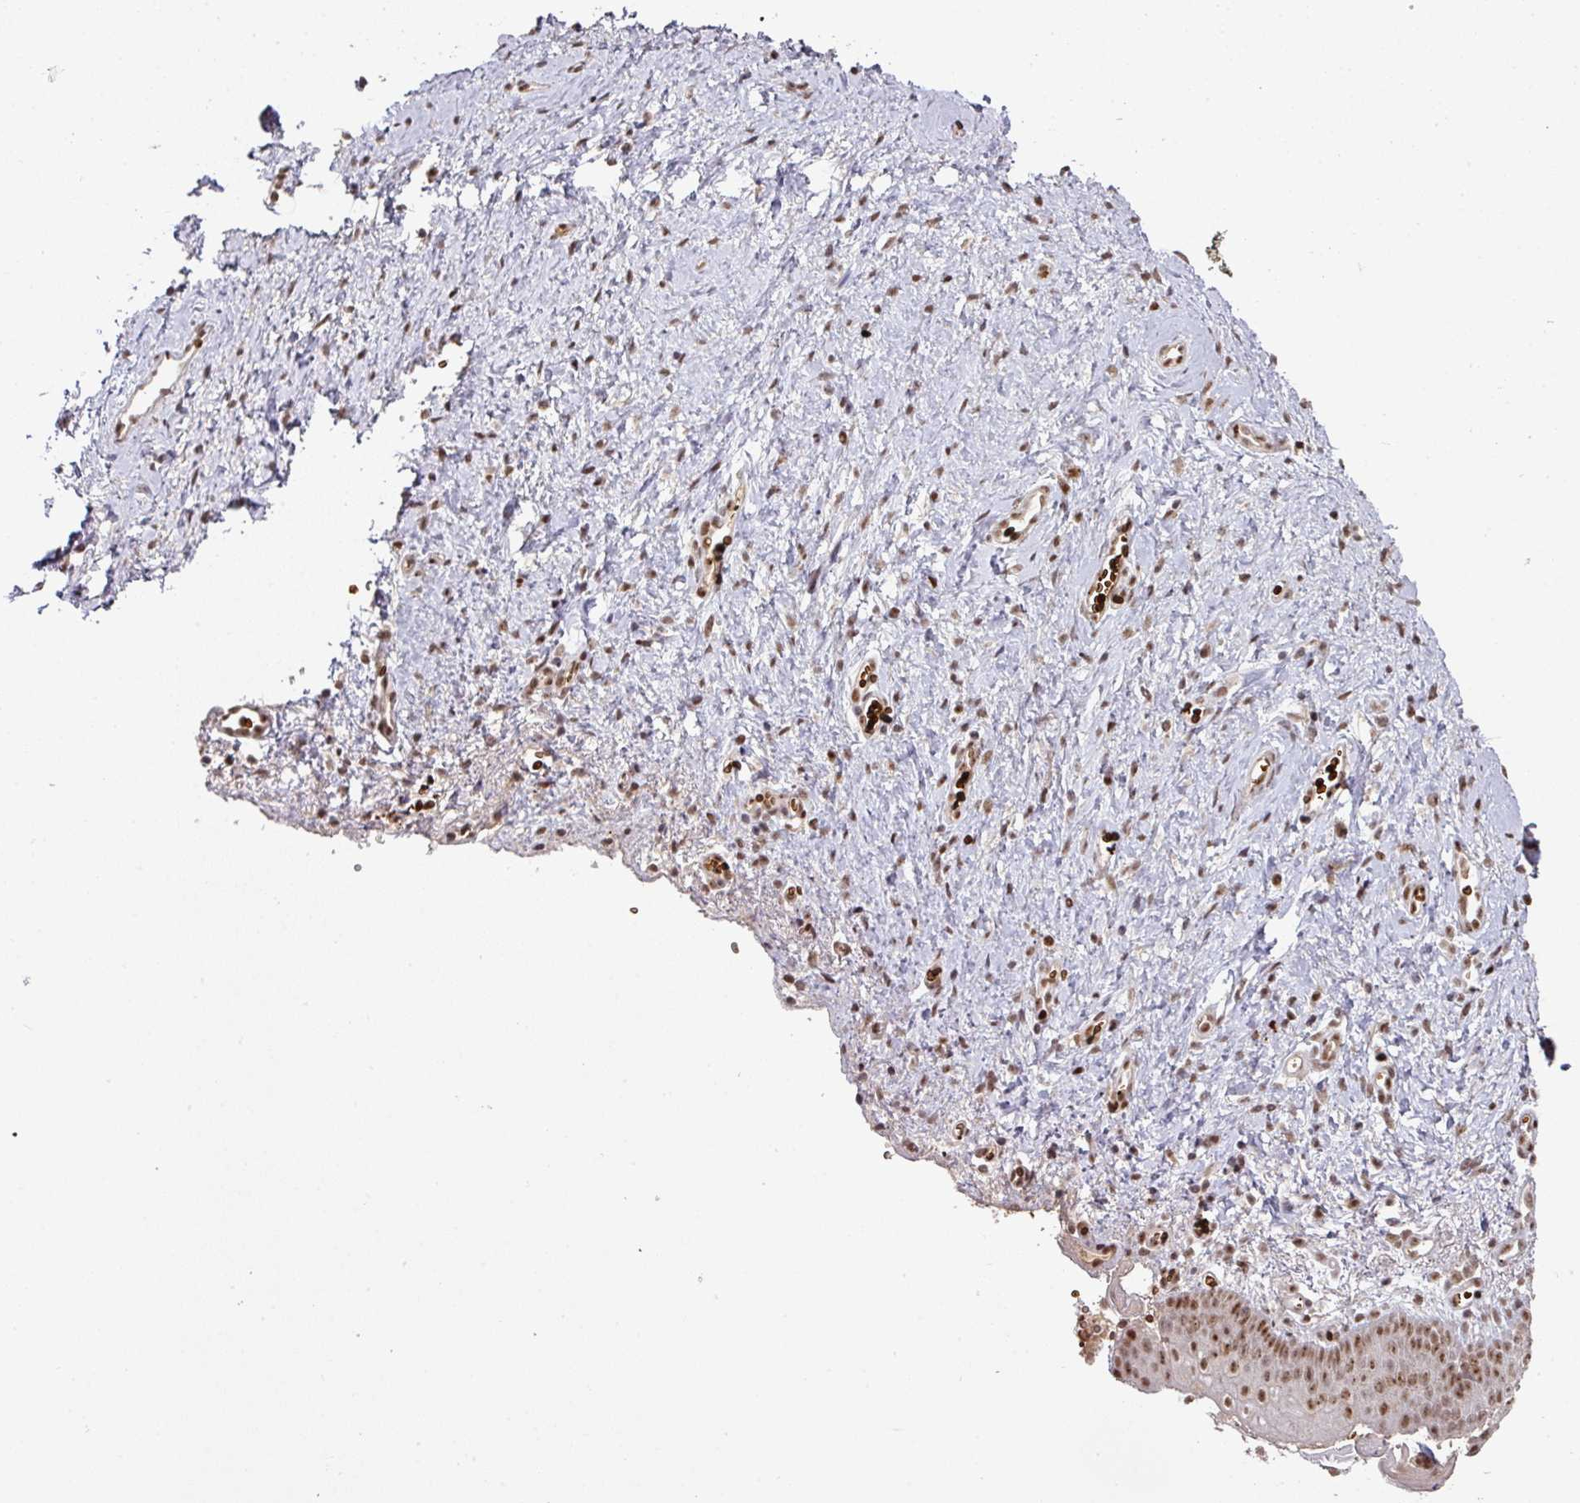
{"staining": {"intensity": "moderate", "quantity": ">75%", "location": "cytoplasmic/membranous,nuclear"}, "tissue": "vagina", "cell_type": "Squamous epithelial cells", "image_type": "normal", "snomed": [{"axis": "morphology", "description": "Normal tissue, NOS"}, {"axis": "topography", "description": "Vagina"}], "caption": "Immunohistochemistry micrograph of normal vagina: human vagina stained using immunohistochemistry displays medium levels of moderate protein expression localized specifically in the cytoplasmic/membranous,nuclear of squamous epithelial cells, appearing as a cytoplasmic/membranous,nuclear brown color.", "gene": "NEIL1", "patient": {"sex": "female", "age": 56}}